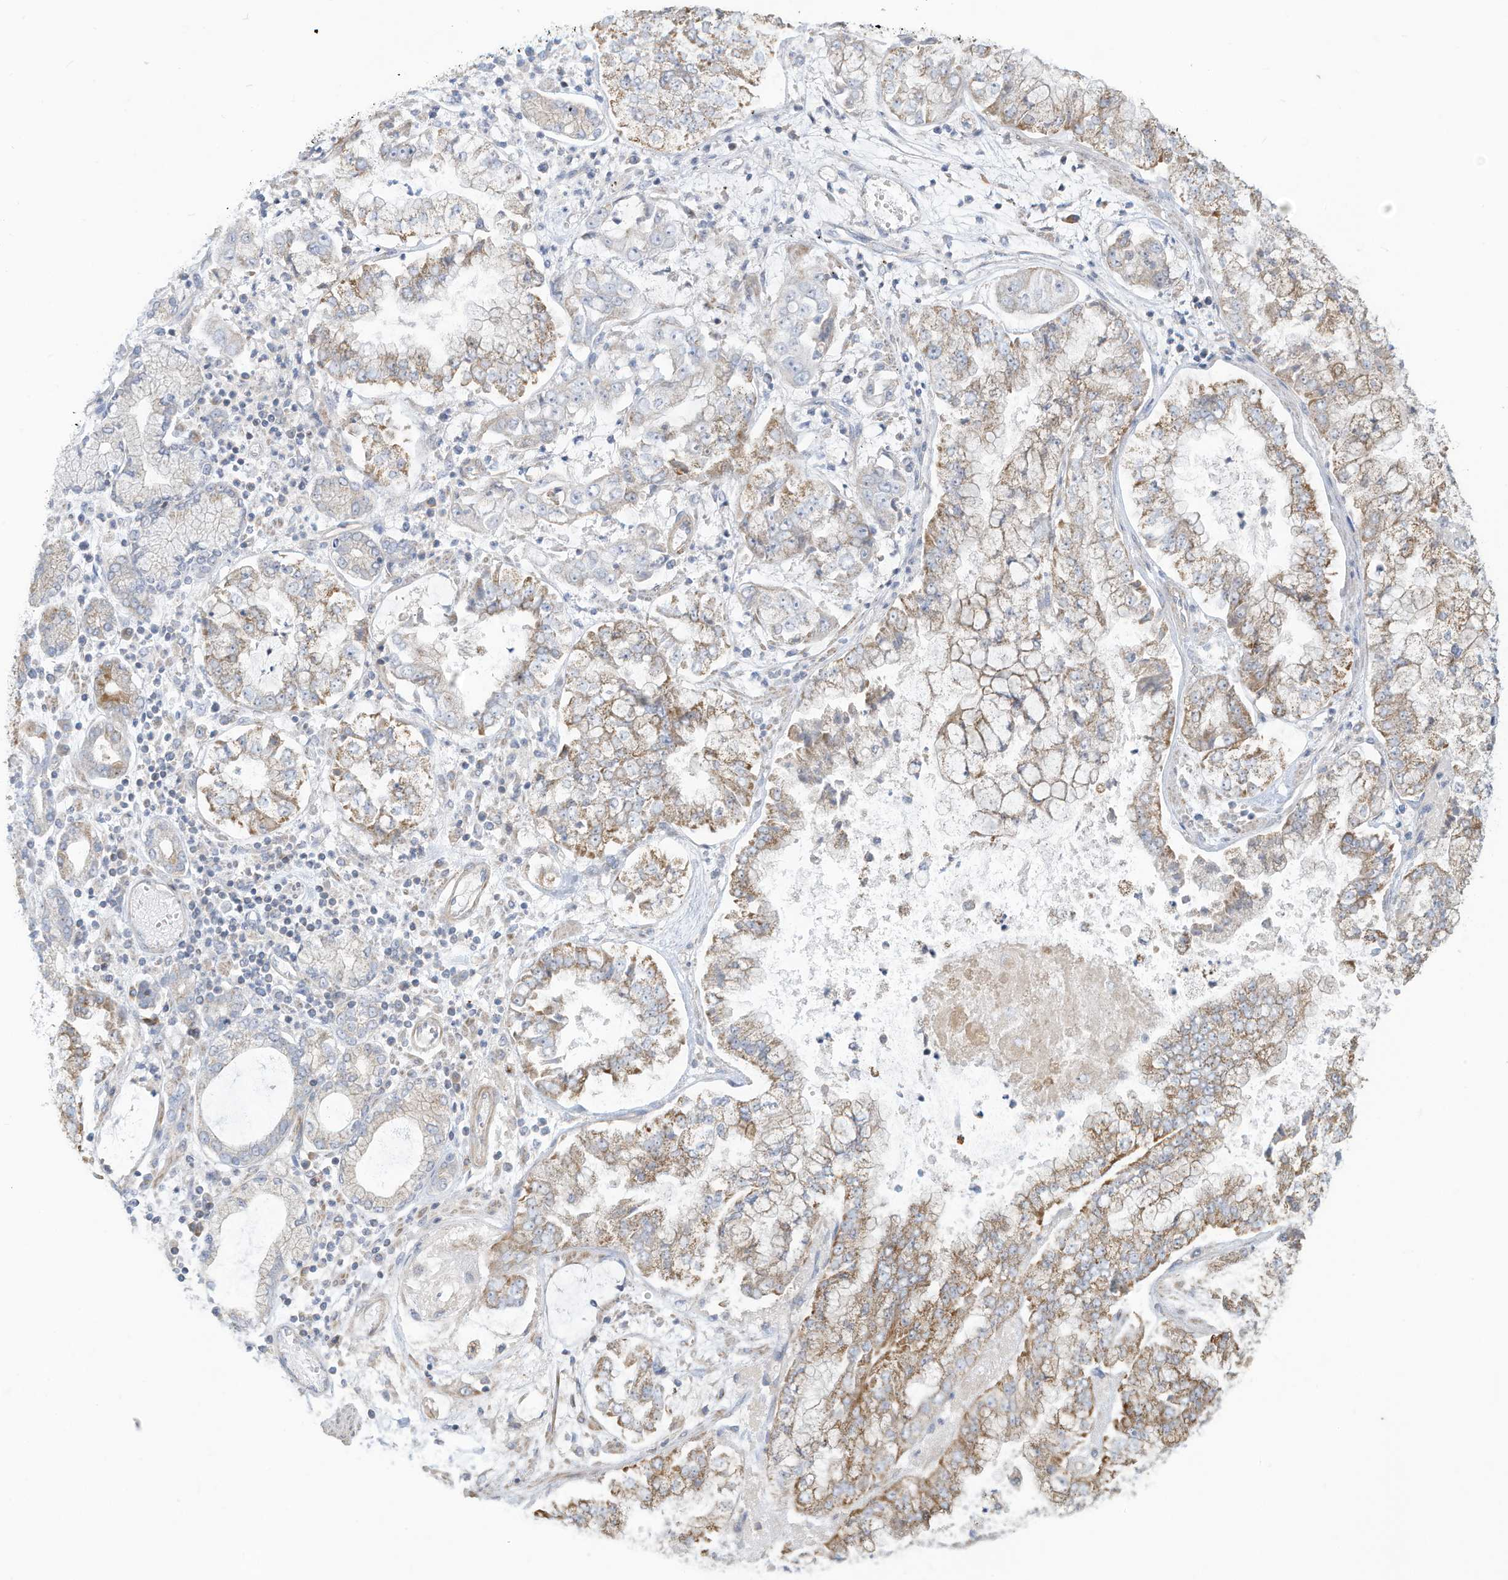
{"staining": {"intensity": "moderate", "quantity": "25%-75%", "location": "cytoplasmic/membranous"}, "tissue": "stomach cancer", "cell_type": "Tumor cells", "image_type": "cancer", "snomed": [{"axis": "morphology", "description": "Adenocarcinoma, NOS"}, {"axis": "topography", "description": "Stomach"}], "caption": "Tumor cells show medium levels of moderate cytoplasmic/membranous staining in approximately 25%-75% of cells in stomach cancer (adenocarcinoma).", "gene": "GTPBP2", "patient": {"sex": "male", "age": 76}}